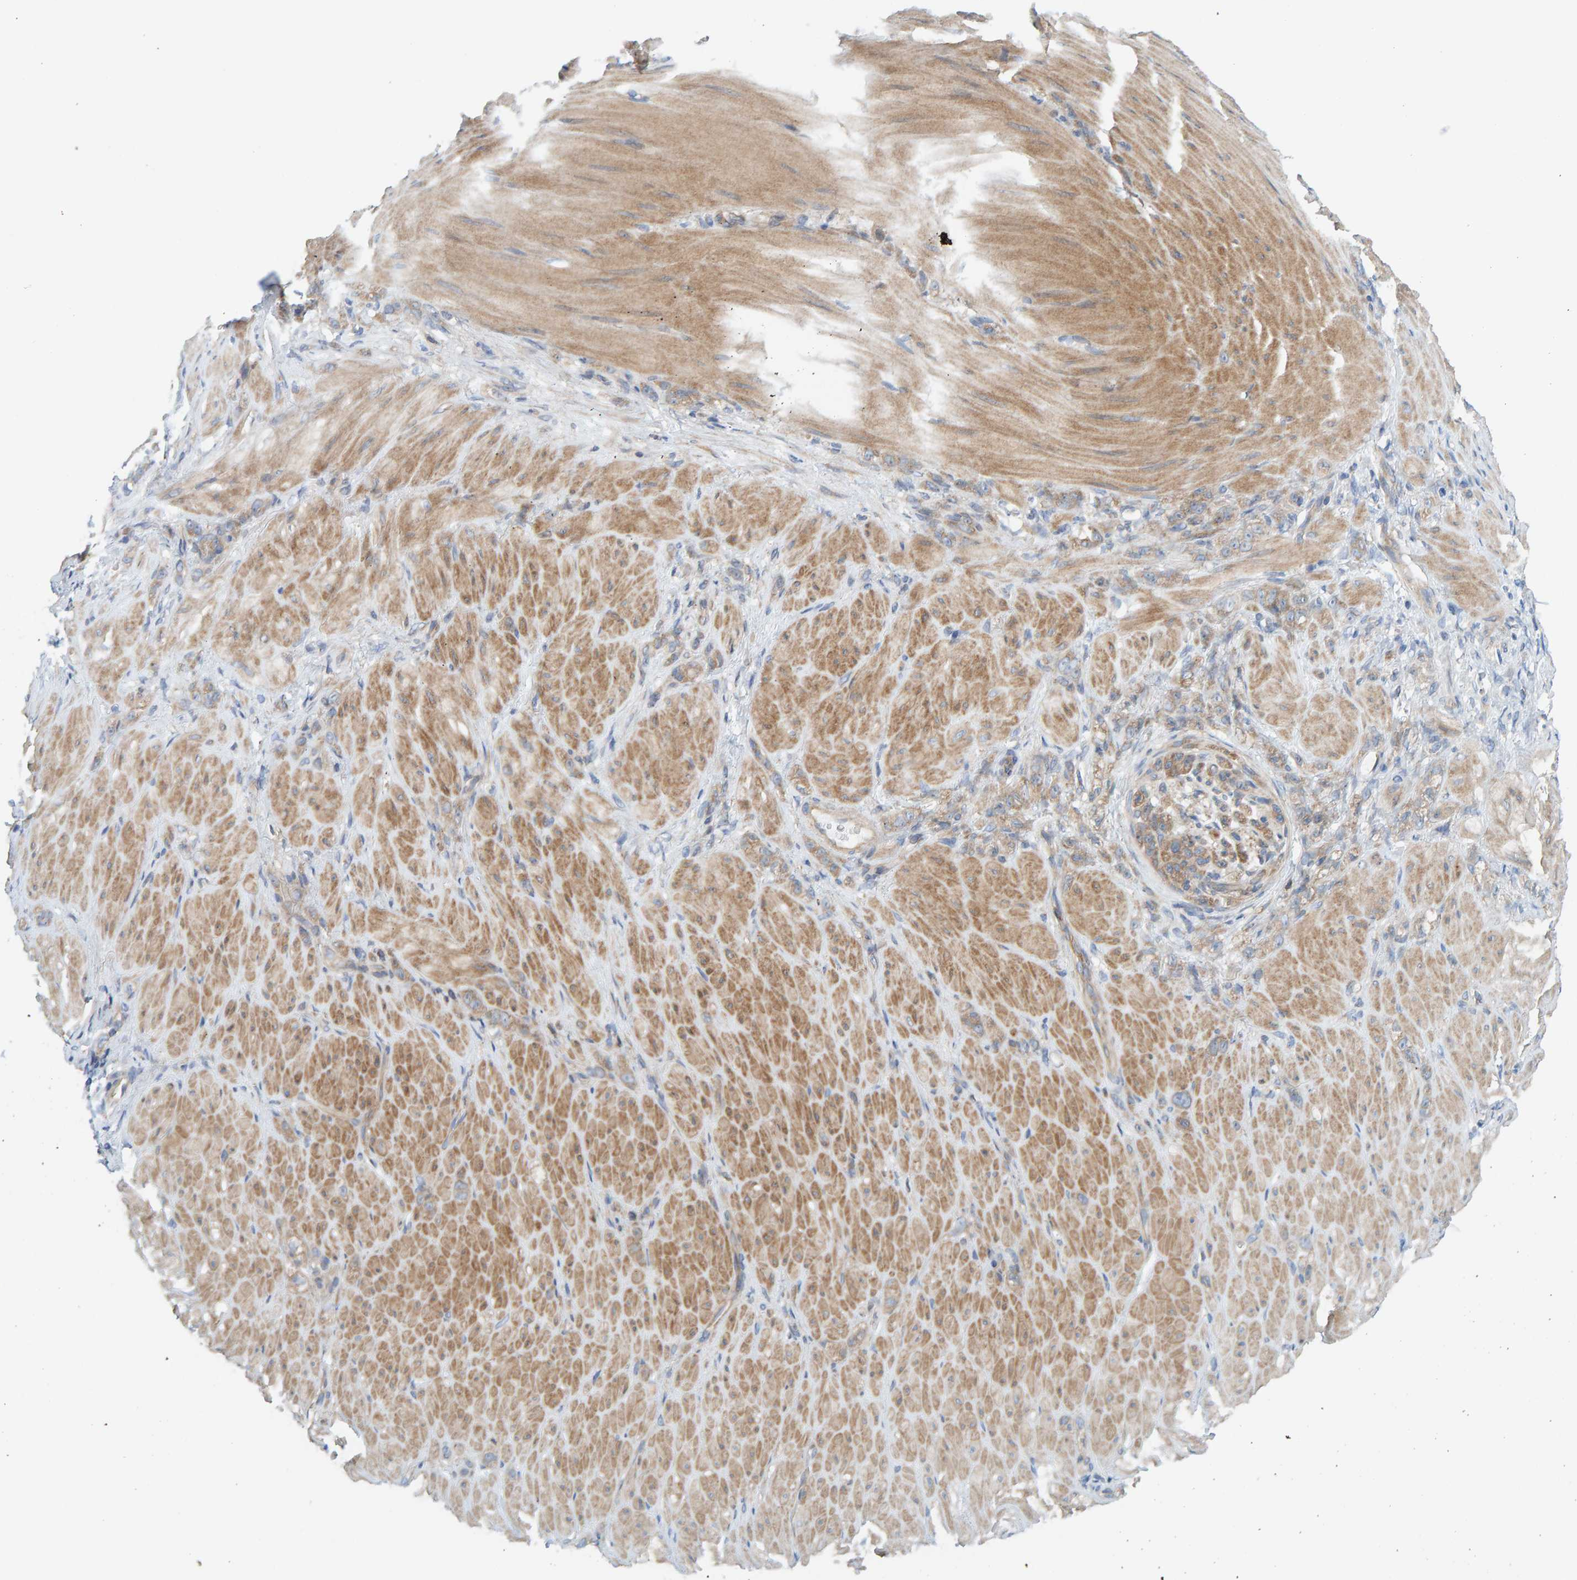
{"staining": {"intensity": "moderate", "quantity": "25%-75%", "location": "cytoplasmic/membranous"}, "tissue": "stomach cancer", "cell_type": "Tumor cells", "image_type": "cancer", "snomed": [{"axis": "morphology", "description": "Normal tissue, NOS"}, {"axis": "morphology", "description": "Adenocarcinoma, NOS"}, {"axis": "topography", "description": "Stomach"}], "caption": "Human stomach cancer stained with a protein marker shows moderate staining in tumor cells.", "gene": "UBAP1", "patient": {"sex": "male", "age": 82}}